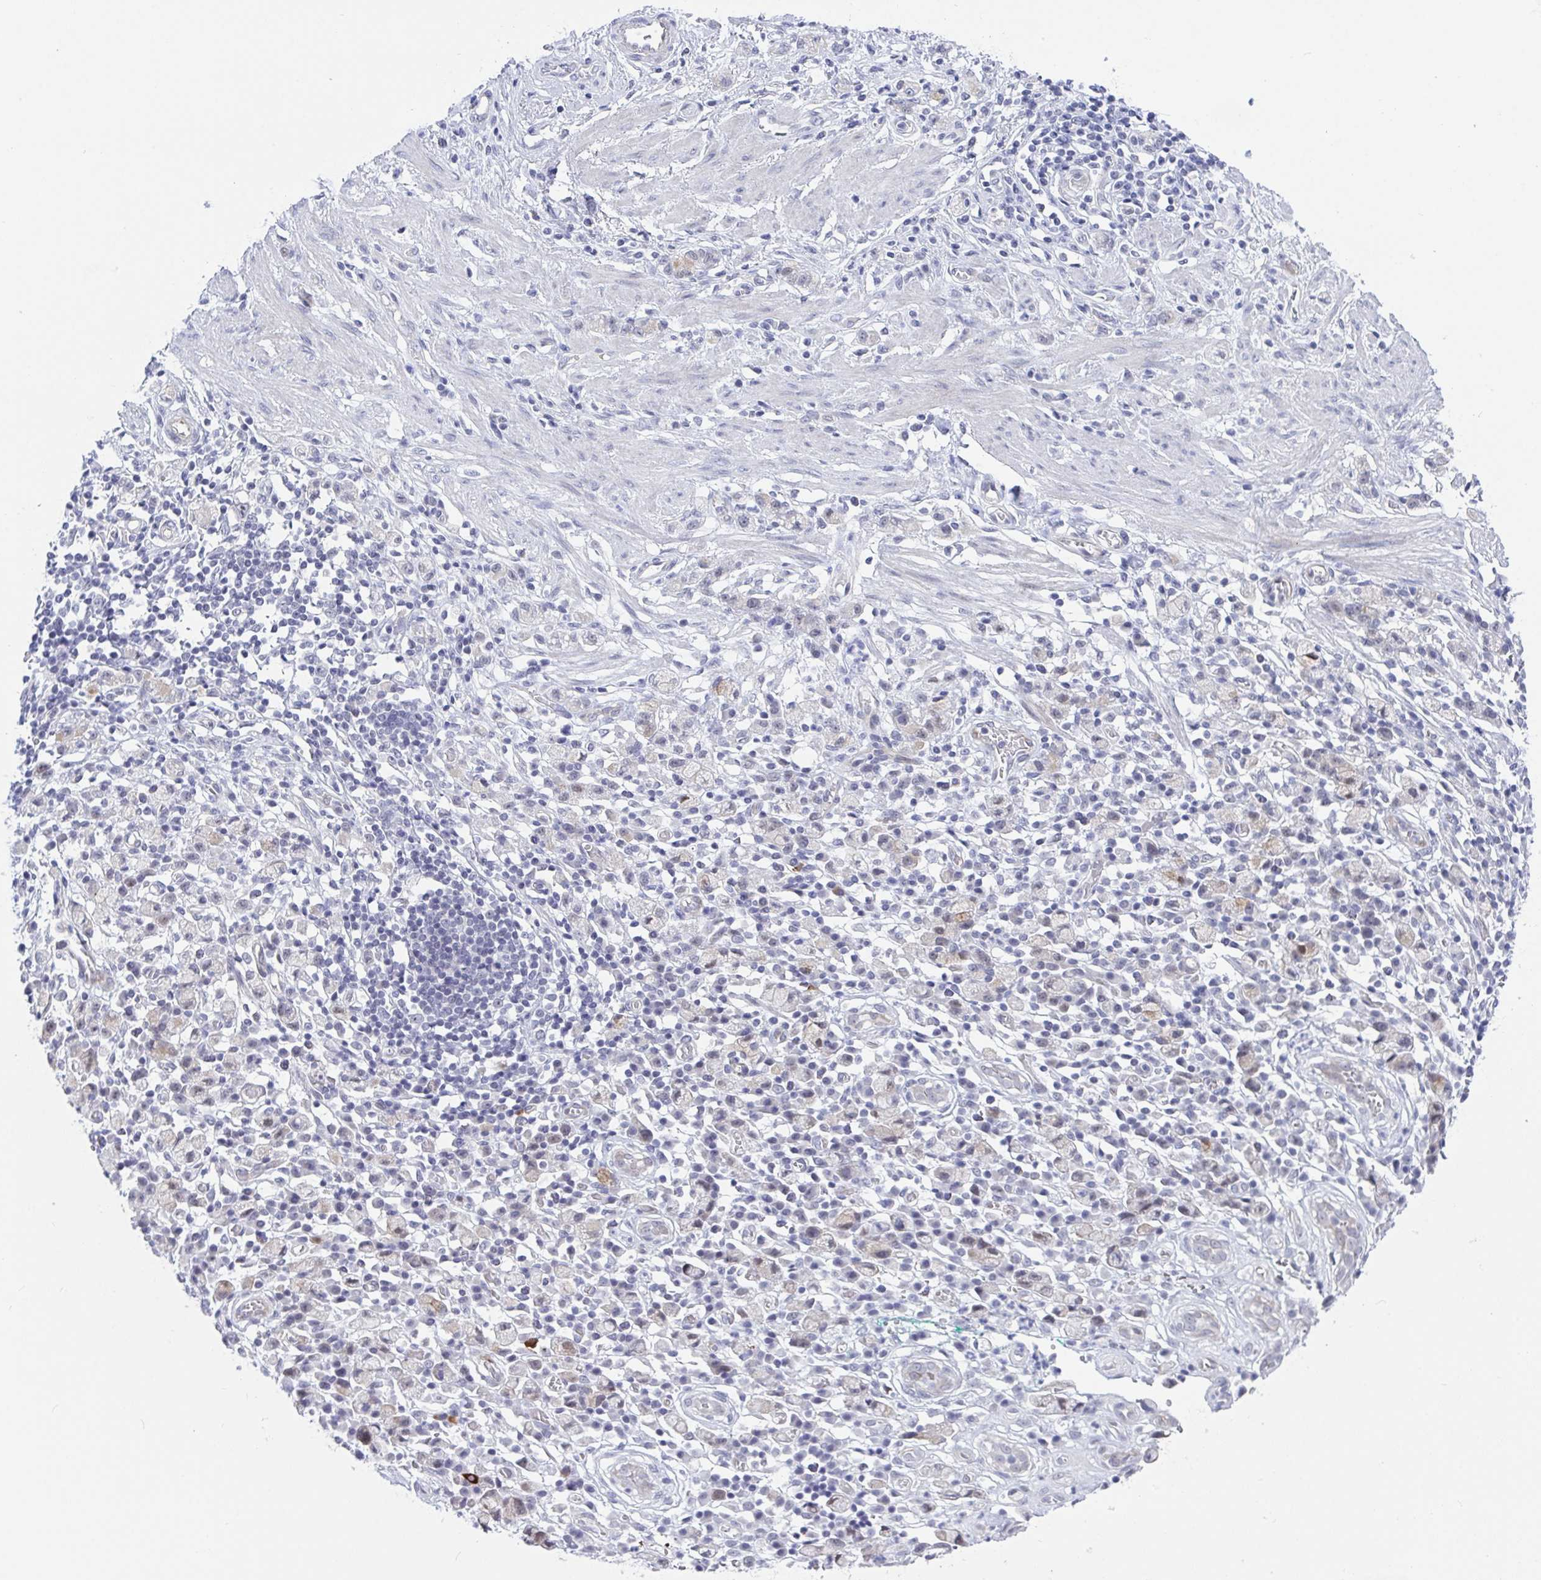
{"staining": {"intensity": "weak", "quantity": "25%-75%", "location": "nuclear"}, "tissue": "stomach cancer", "cell_type": "Tumor cells", "image_type": "cancer", "snomed": [{"axis": "morphology", "description": "Adenocarcinoma, NOS"}, {"axis": "topography", "description": "Stomach"}], "caption": "High-power microscopy captured an IHC micrograph of stomach adenocarcinoma, revealing weak nuclear positivity in about 25%-75% of tumor cells. (IHC, brightfield microscopy, high magnification).", "gene": "DAOA", "patient": {"sex": "male", "age": 77}}